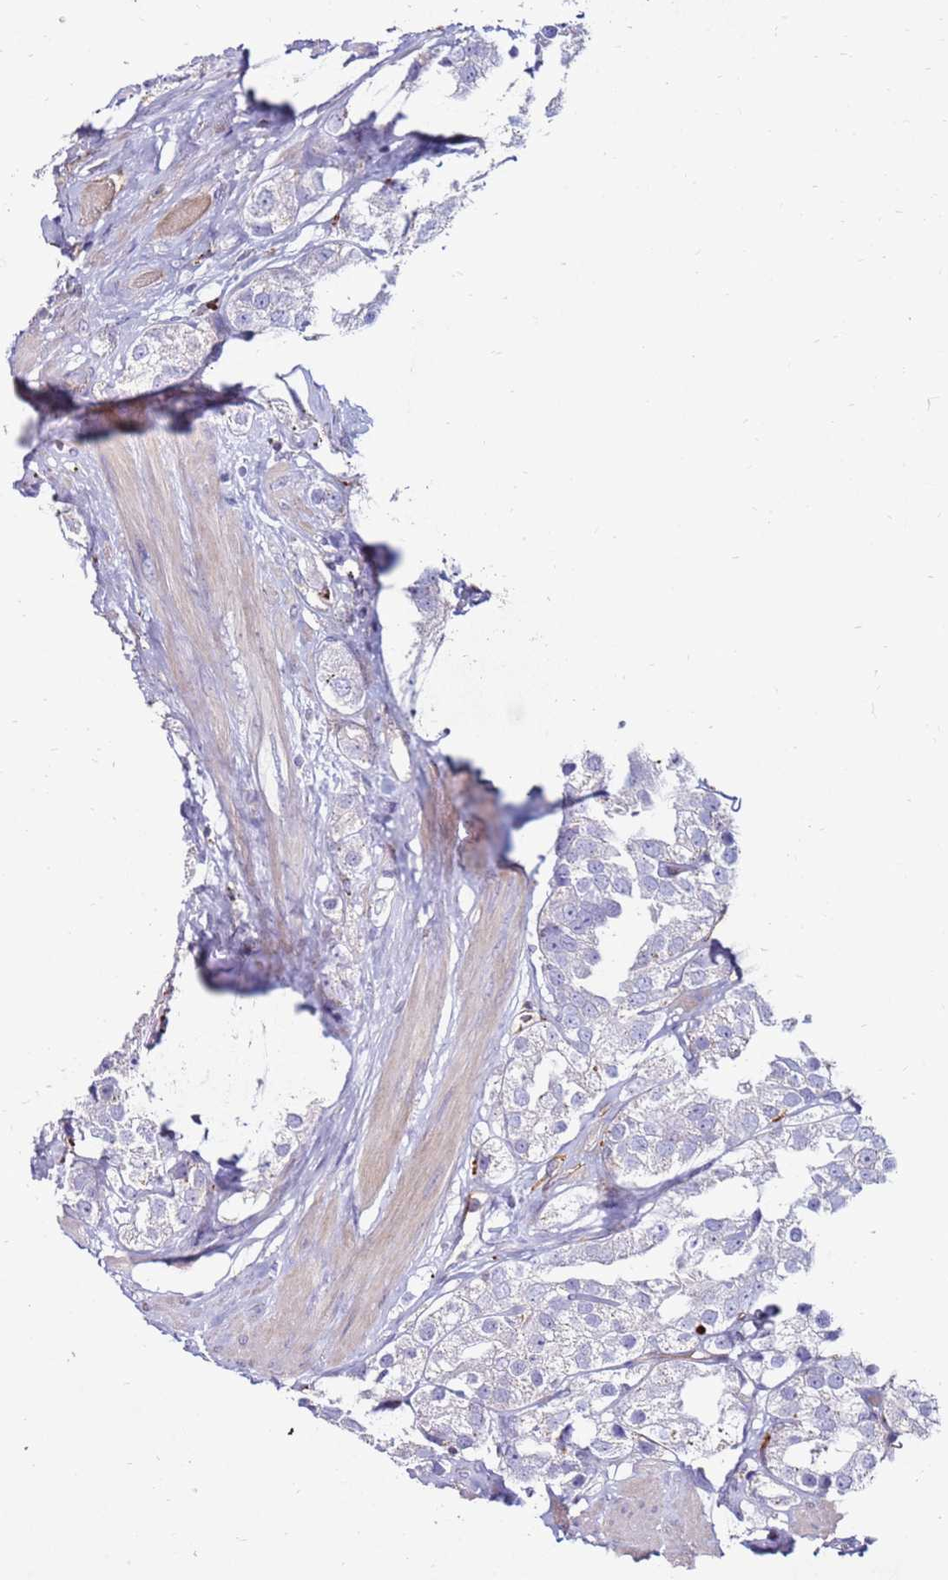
{"staining": {"intensity": "negative", "quantity": "none", "location": "none"}, "tissue": "prostate cancer", "cell_type": "Tumor cells", "image_type": "cancer", "snomed": [{"axis": "morphology", "description": "Adenocarcinoma, NOS"}, {"axis": "topography", "description": "Prostate"}], "caption": "Tumor cells are negative for brown protein staining in prostate cancer.", "gene": "CLEC4M", "patient": {"sex": "male", "age": 79}}